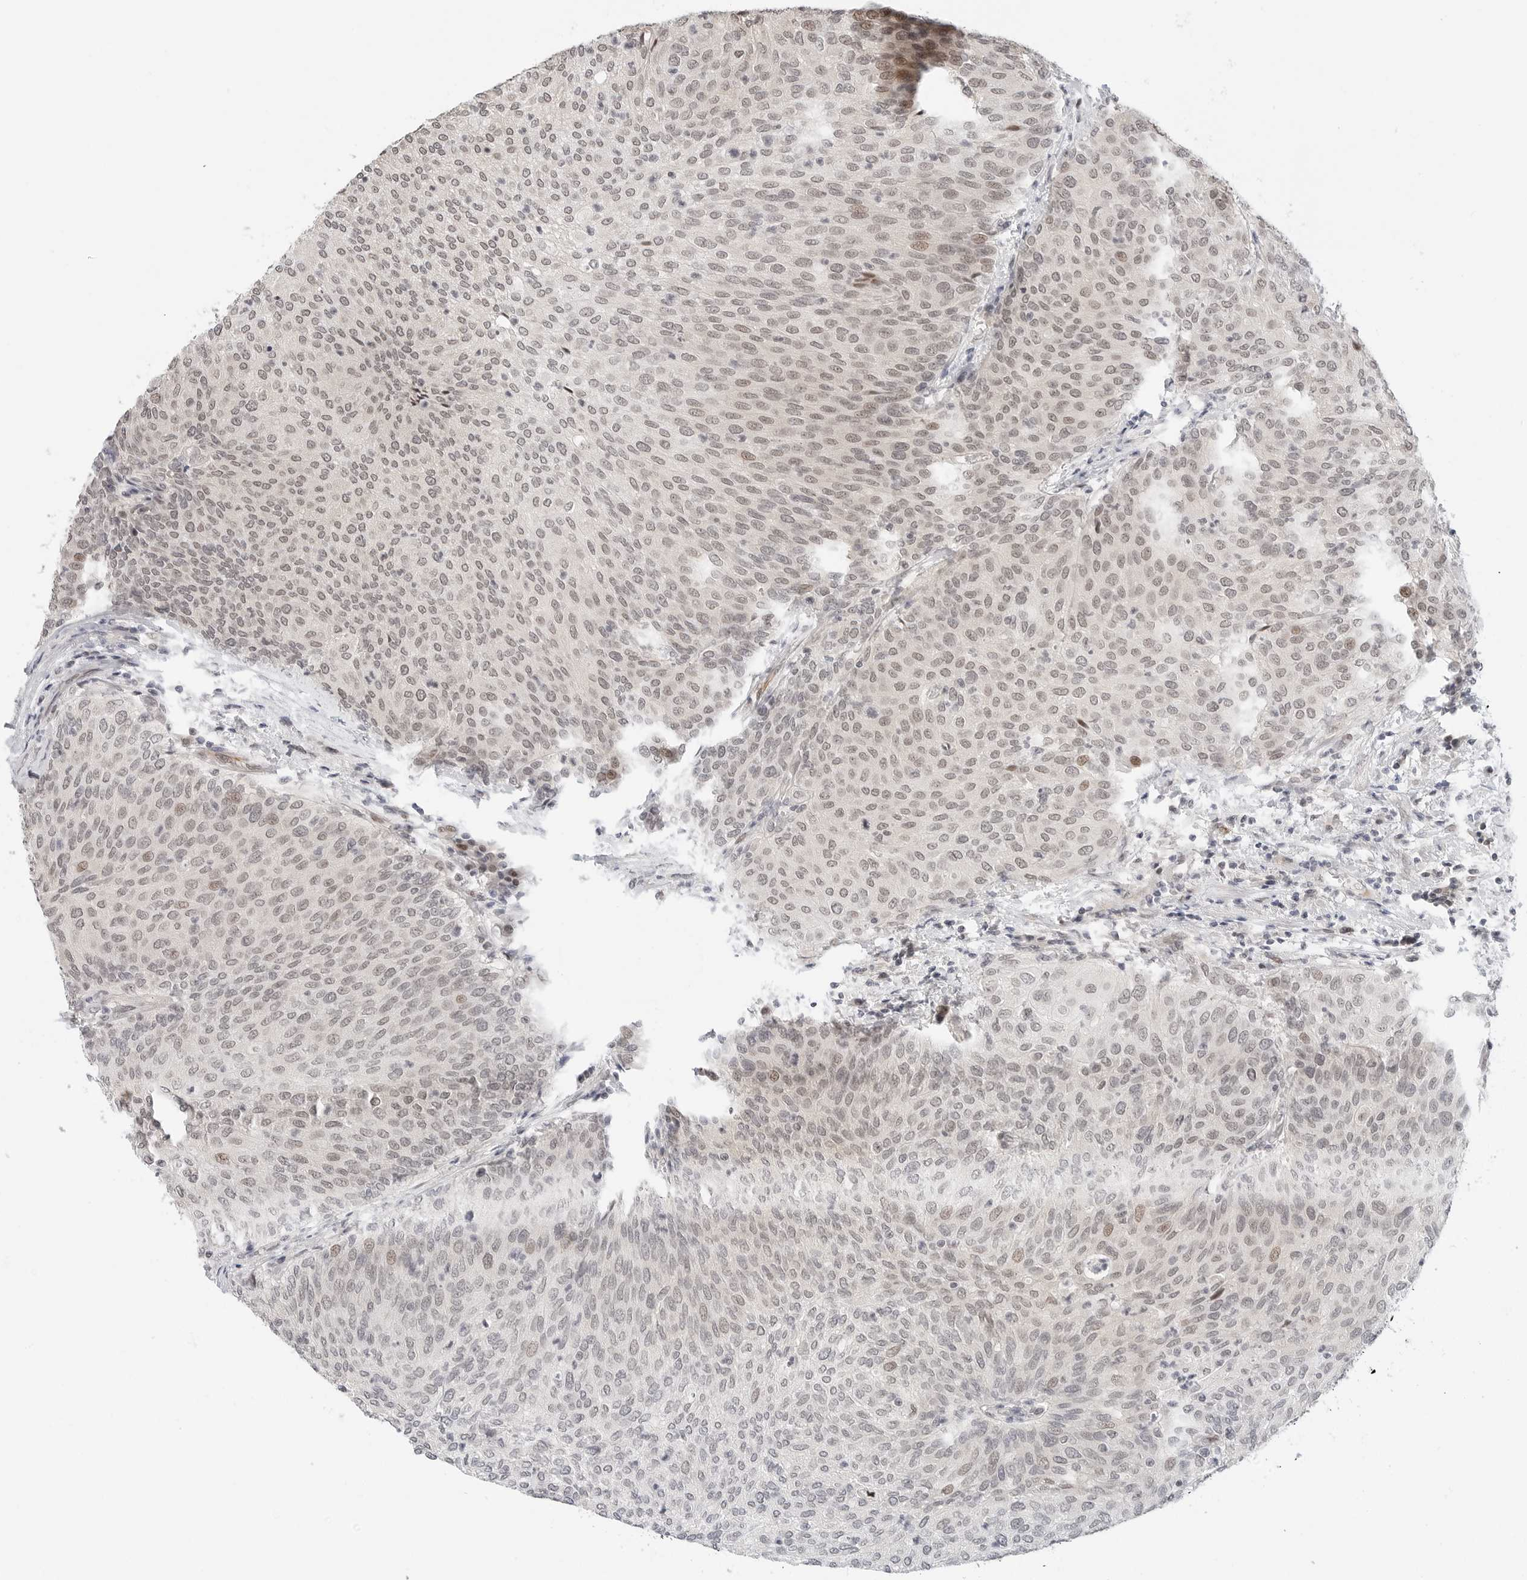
{"staining": {"intensity": "weak", "quantity": ">75%", "location": "nuclear"}, "tissue": "urothelial cancer", "cell_type": "Tumor cells", "image_type": "cancer", "snomed": [{"axis": "morphology", "description": "Urothelial carcinoma, Low grade"}, {"axis": "topography", "description": "Urinary bladder"}], "caption": "The histopathology image displays a brown stain indicating the presence of a protein in the nuclear of tumor cells in urothelial cancer.", "gene": "TSEN2", "patient": {"sex": "female", "age": 79}}